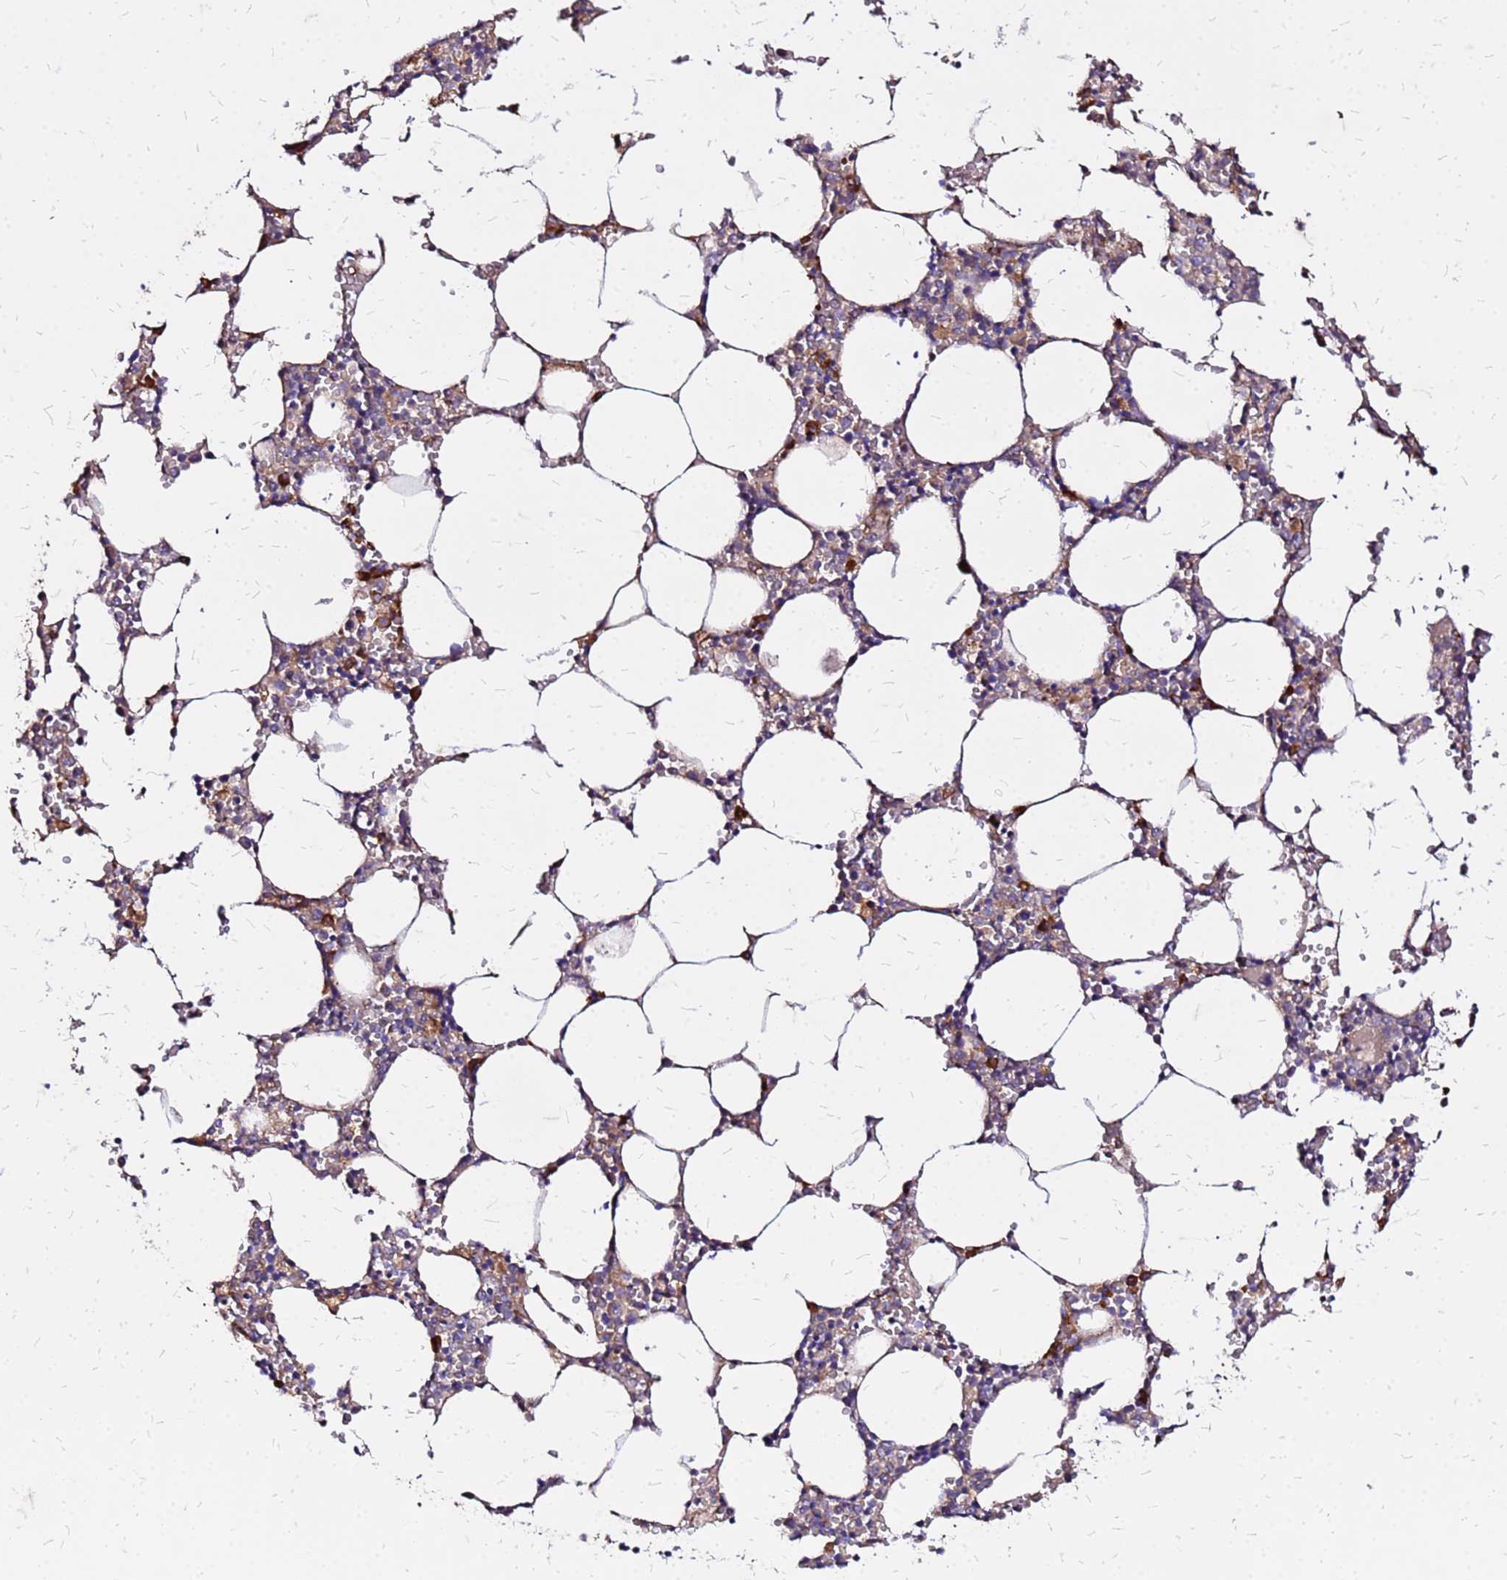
{"staining": {"intensity": "moderate", "quantity": "<25%", "location": "cytoplasmic/membranous"}, "tissue": "bone marrow", "cell_type": "Hematopoietic cells", "image_type": "normal", "snomed": [{"axis": "morphology", "description": "Normal tissue, NOS"}, {"axis": "topography", "description": "Bone marrow"}], "caption": "The immunohistochemical stain highlights moderate cytoplasmic/membranous staining in hematopoietic cells of unremarkable bone marrow. The protein is stained brown, and the nuclei are stained in blue (DAB (3,3'-diaminobenzidine) IHC with brightfield microscopy, high magnification).", "gene": "VMO1", "patient": {"sex": "female", "age": 64}}